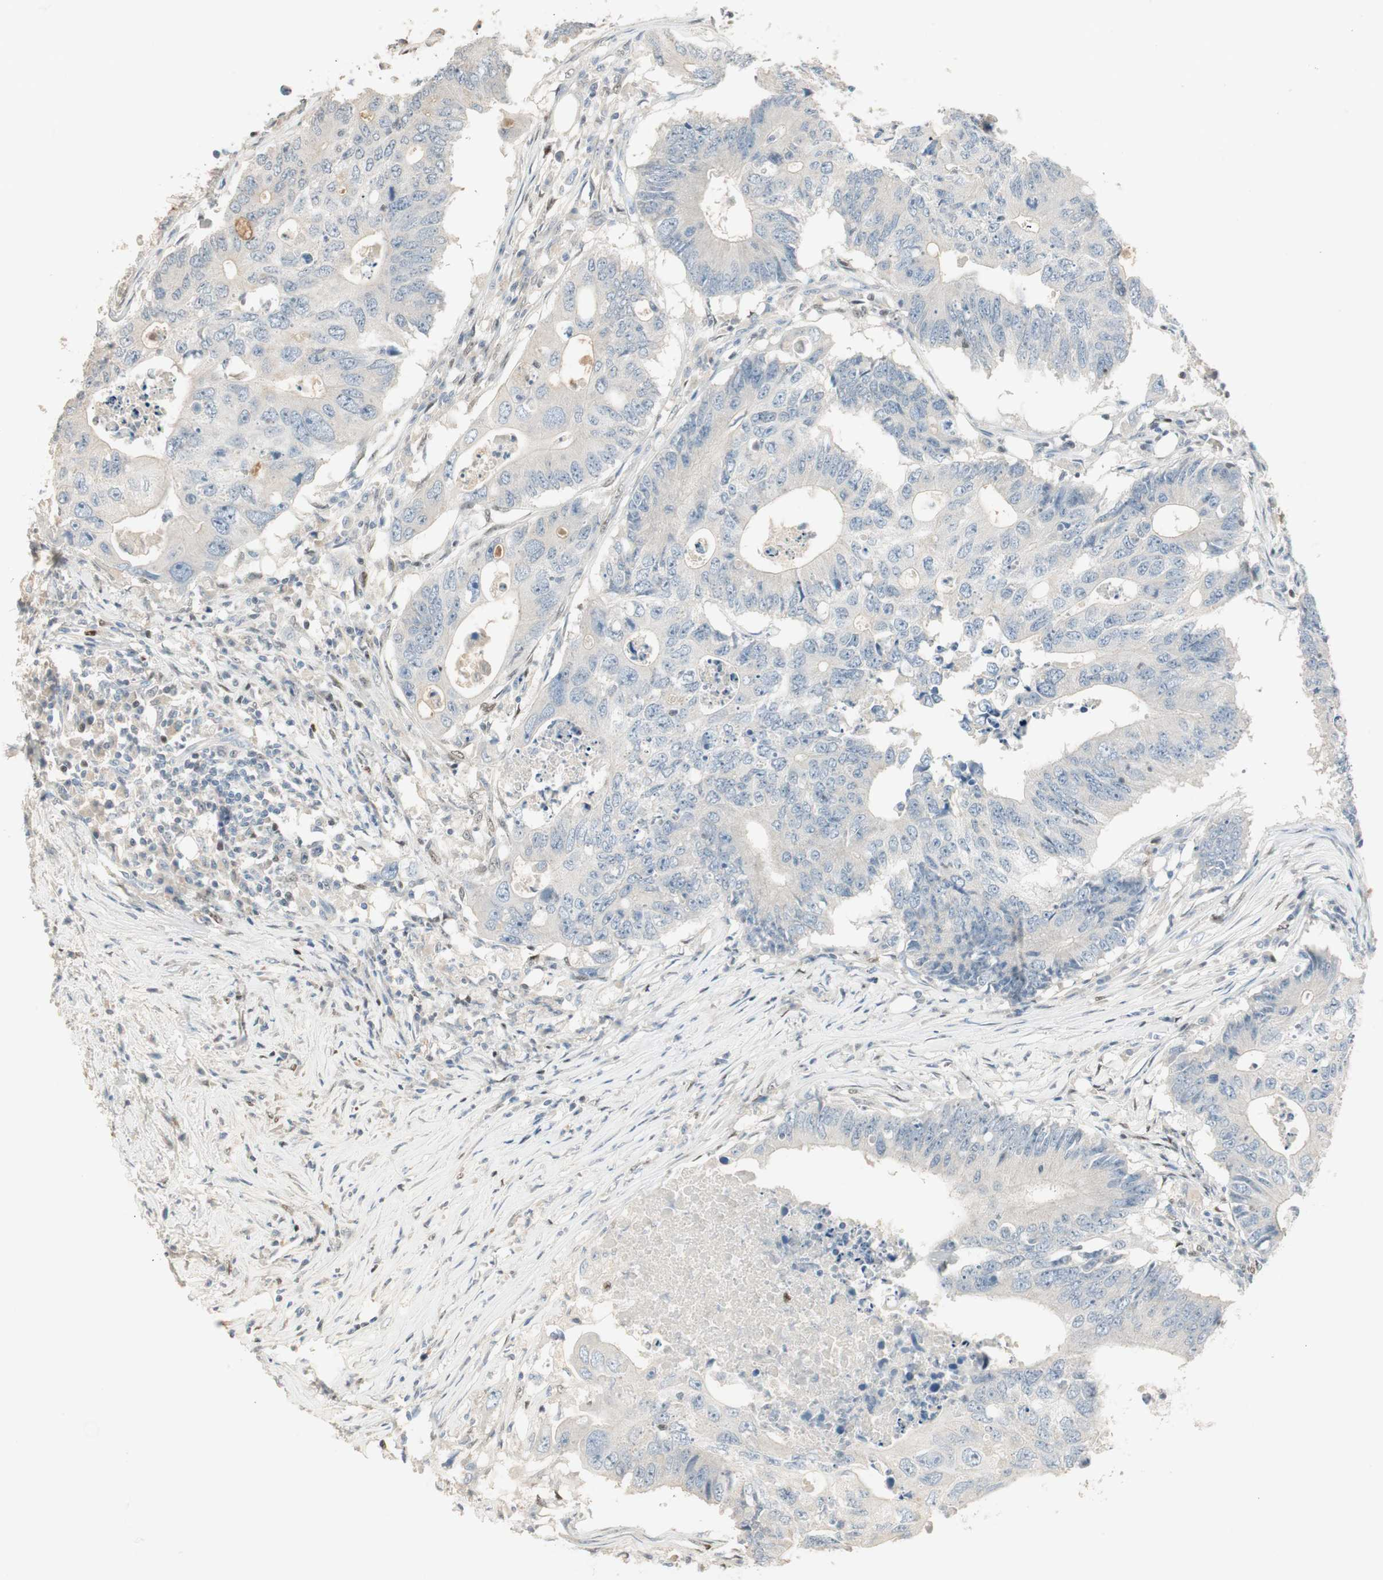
{"staining": {"intensity": "negative", "quantity": "none", "location": "none"}, "tissue": "colorectal cancer", "cell_type": "Tumor cells", "image_type": "cancer", "snomed": [{"axis": "morphology", "description": "Adenocarcinoma, NOS"}, {"axis": "topography", "description": "Colon"}], "caption": "This is a photomicrograph of immunohistochemistry (IHC) staining of colorectal adenocarcinoma, which shows no staining in tumor cells.", "gene": "RUNX2", "patient": {"sex": "male", "age": 71}}